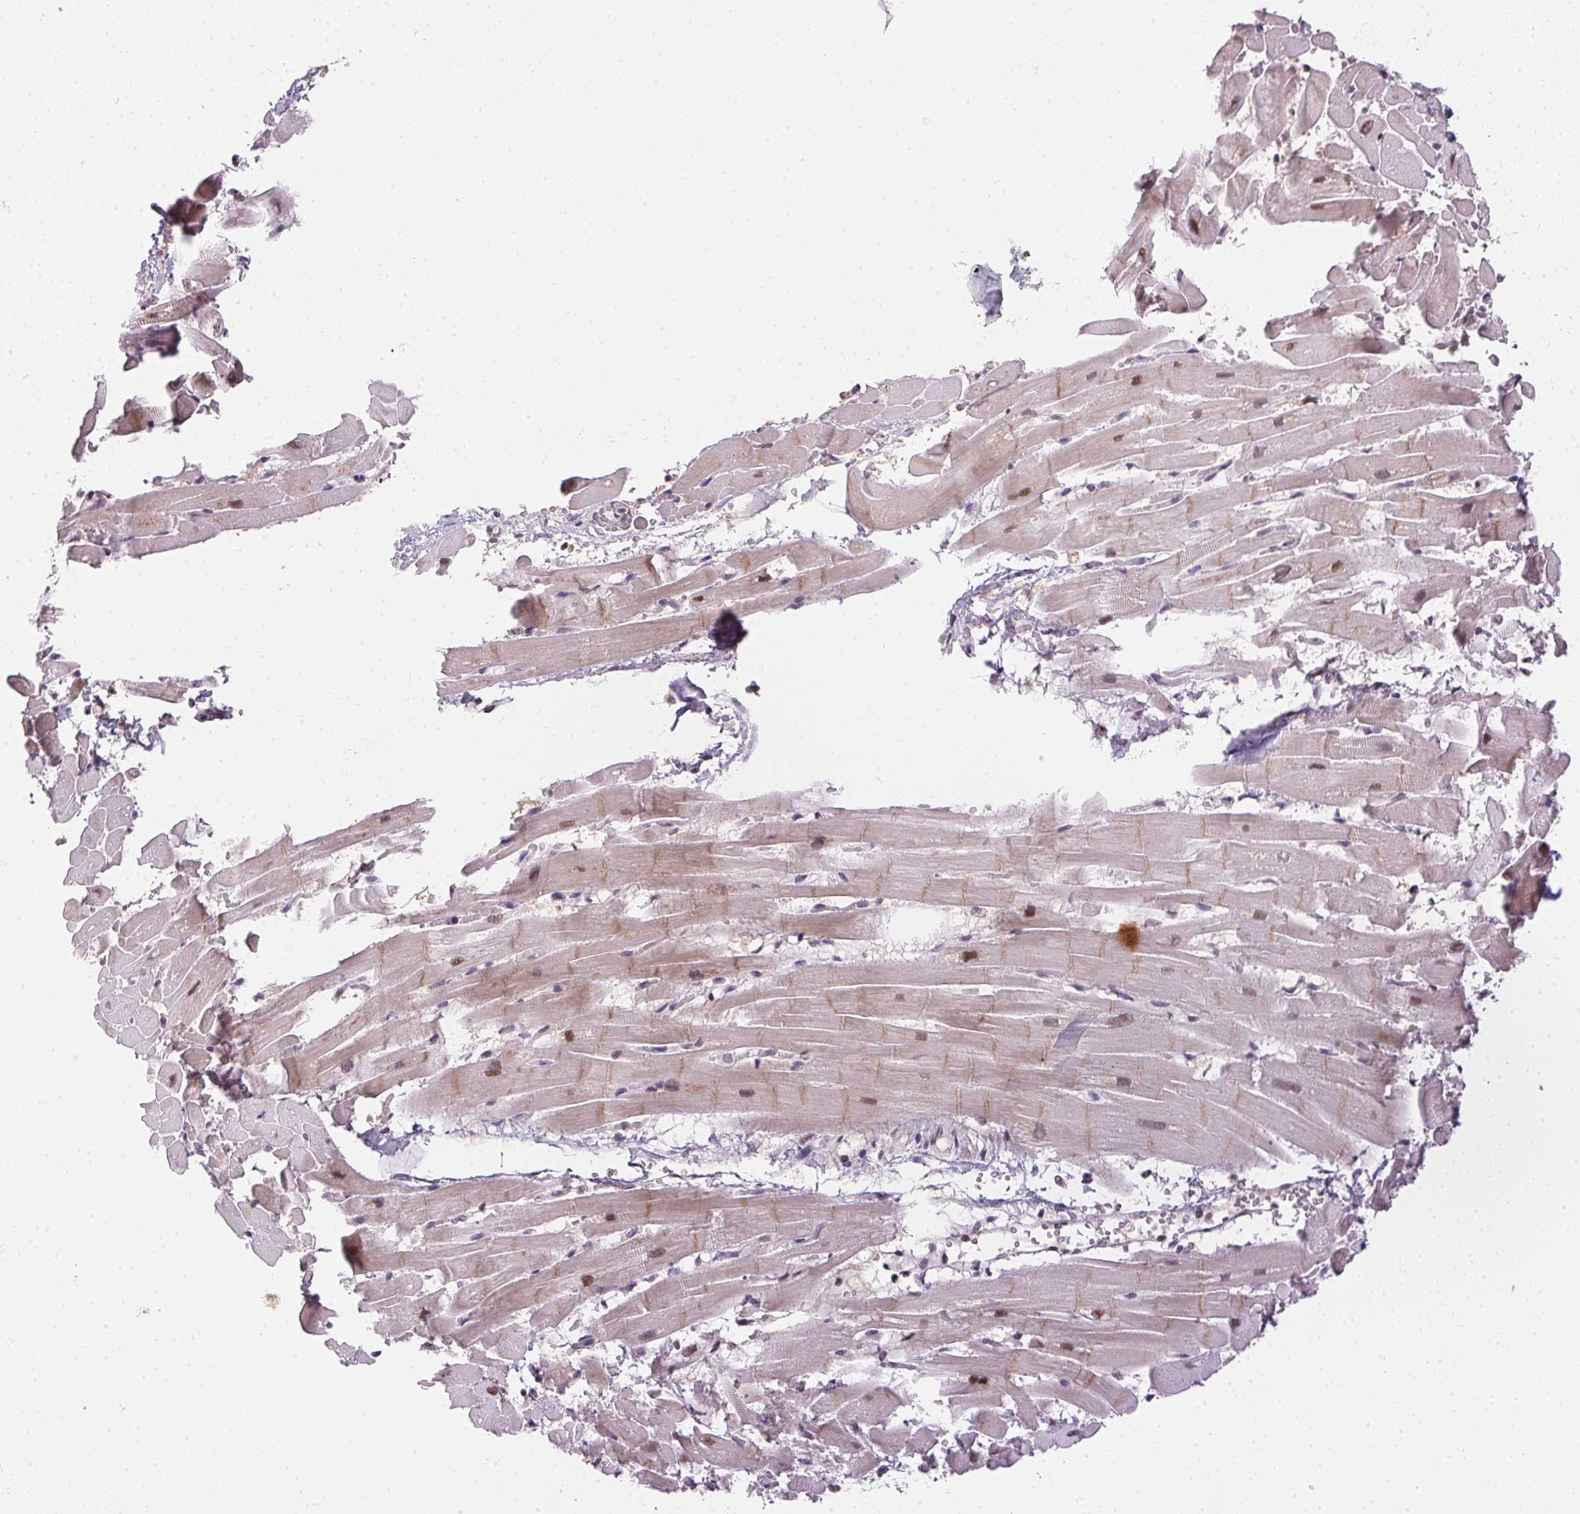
{"staining": {"intensity": "weak", "quantity": "25%-75%", "location": "cytoplasmic/membranous,nuclear"}, "tissue": "heart muscle", "cell_type": "Cardiomyocytes", "image_type": "normal", "snomed": [{"axis": "morphology", "description": "Normal tissue, NOS"}, {"axis": "topography", "description": "Heart"}], "caption": "DAB immunohistochemical staining of unremarkable heart muscle shows weak cytoplasmic/membranous,nuclear protein staining in approximately 25%-75% of cardiomyocytes. Nuclei are stained in blue.", "gene": "KDM4D", "patient": {"sex": "male", "age": 37}}